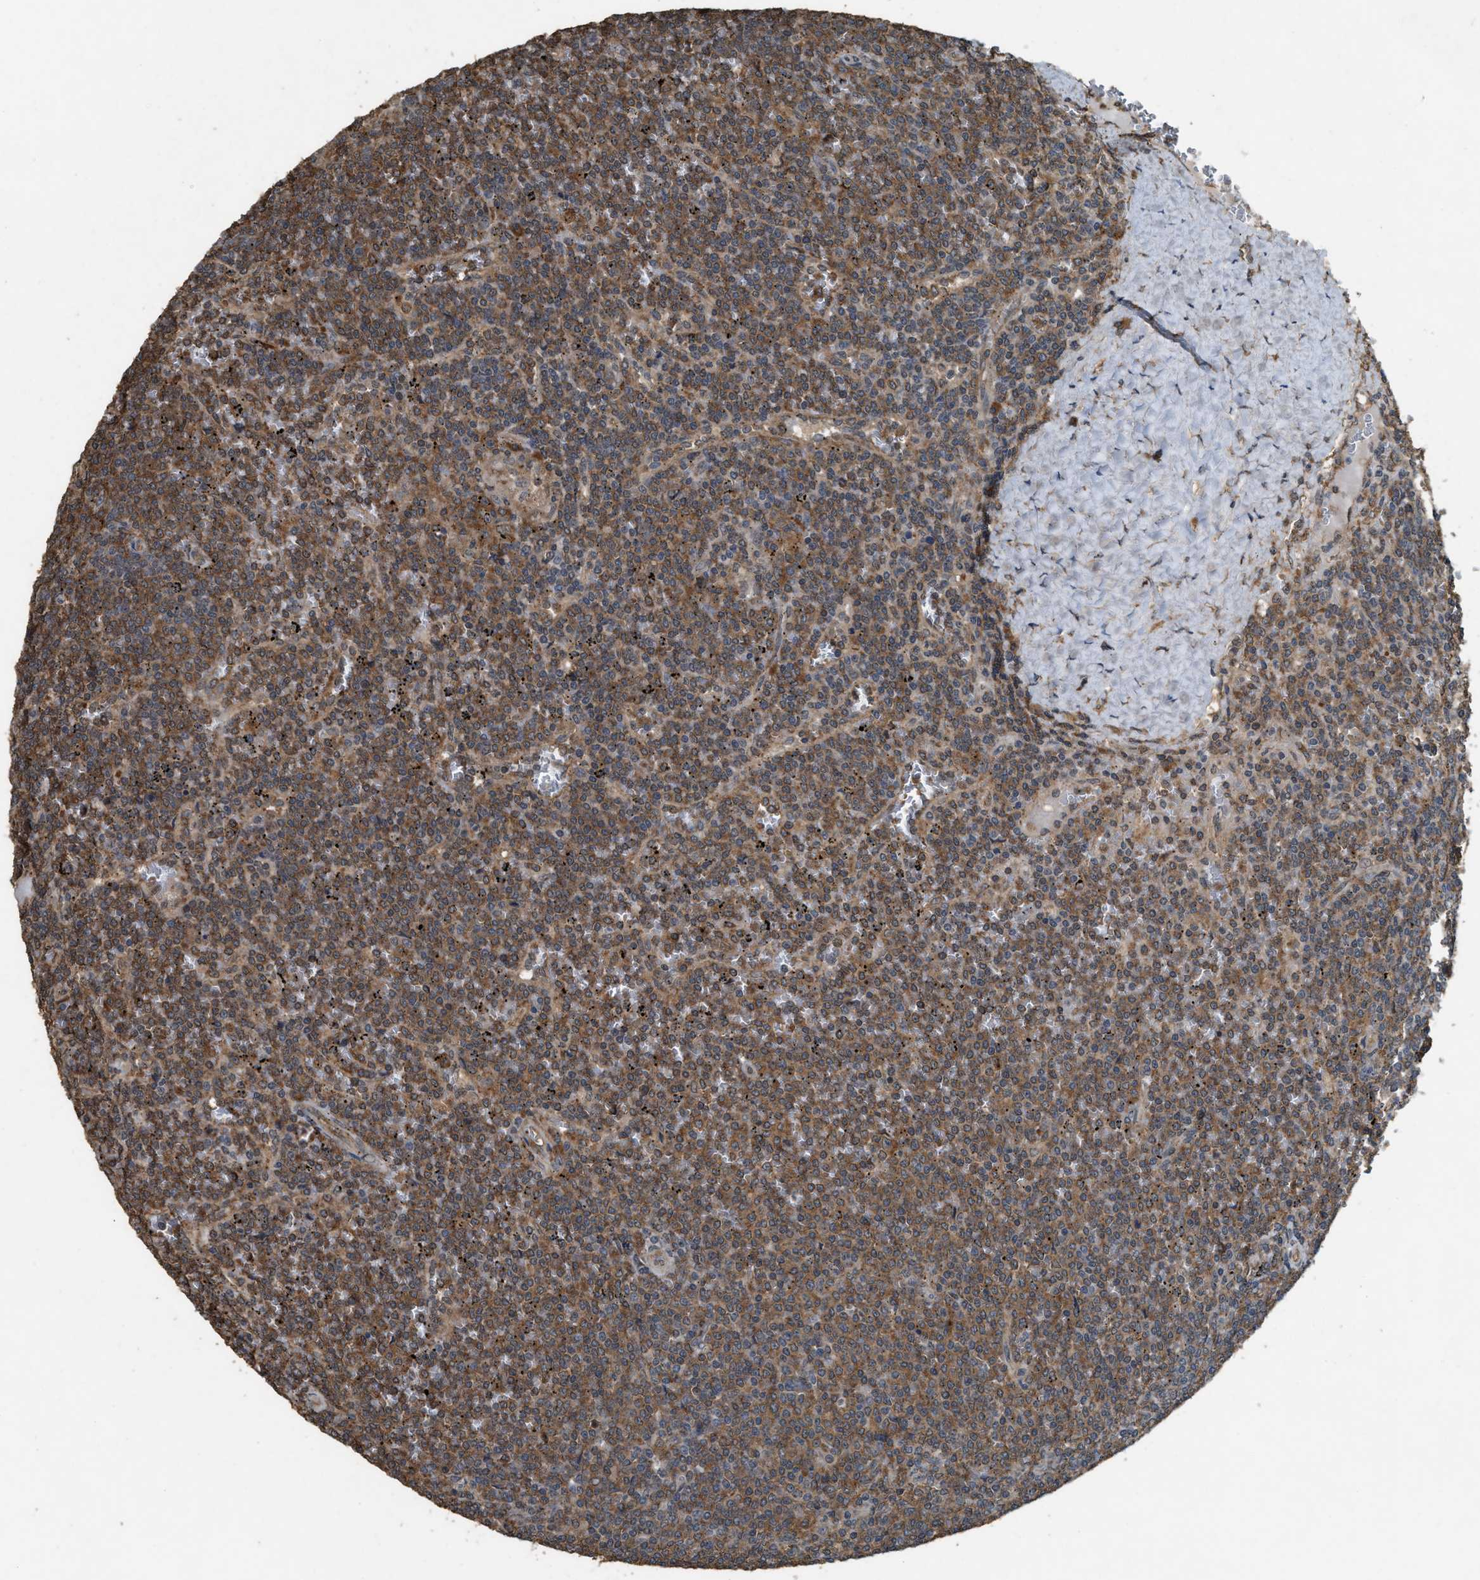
{"staining": {"intensity": "moderate", "quantity": ">75%", "location": "cytoplasmic/membranous"}, "tissue": "lymphoma", "cell_type": "Tumor cells", "image_type": "cancer", "snomed": [{"axis": "morphology", "description": "Malignant lymphoma, non-Hodgkin's type, Low grade"}, {"axis": "topography", "description": "Spleen"}], "caption": "Protein expression analysis of human malignant lymphoma, non-Hodgkin's type (low-grade) reveals moderate cytoplasmic/membranous positivity in approximately >75% of tumor cells.", "gene": "ARHGEF5", "patient": {"sex": "female", "age": 19}}